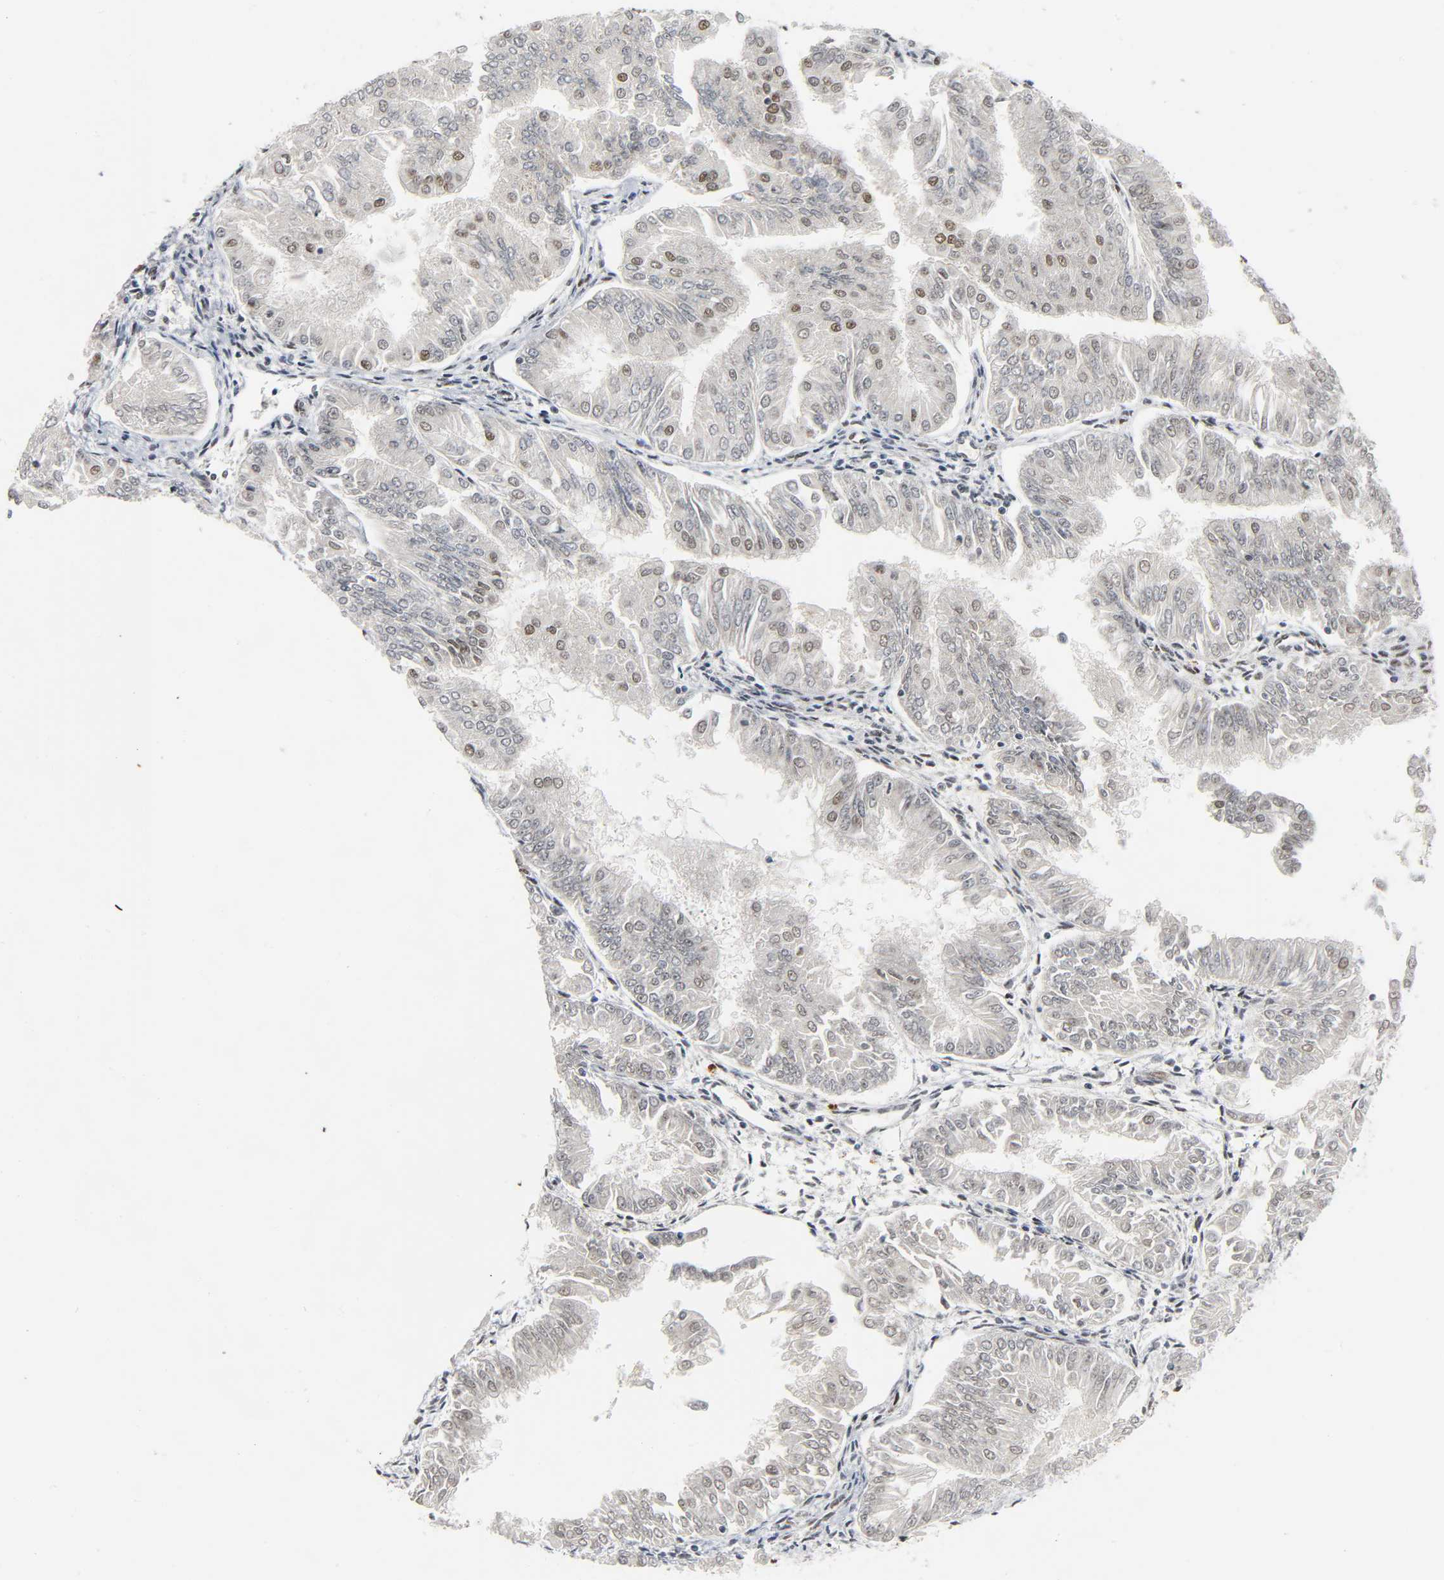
{"staining": {"intensity": "moderate", "quantity": "<25%", "location": "nuclear"}, "tissue": "endometrial cancer", "cell_type": "Tumor cells", "image_type": "cancer", "snomed": [{"axis": "morphology", "description": "Adenocarcinoma, NOS"}, {"axis": "topography", "description": "Endometrium"}], "caption": "This micrograph exhibits immunohistochemistry (IHC) staining of adenocarcinoma (endometrial), with low moderate nuclear positivity in approximately <25% of tumor cells.", "gene": "CDK9", "patient": {"sex": "female", "age": 53}}